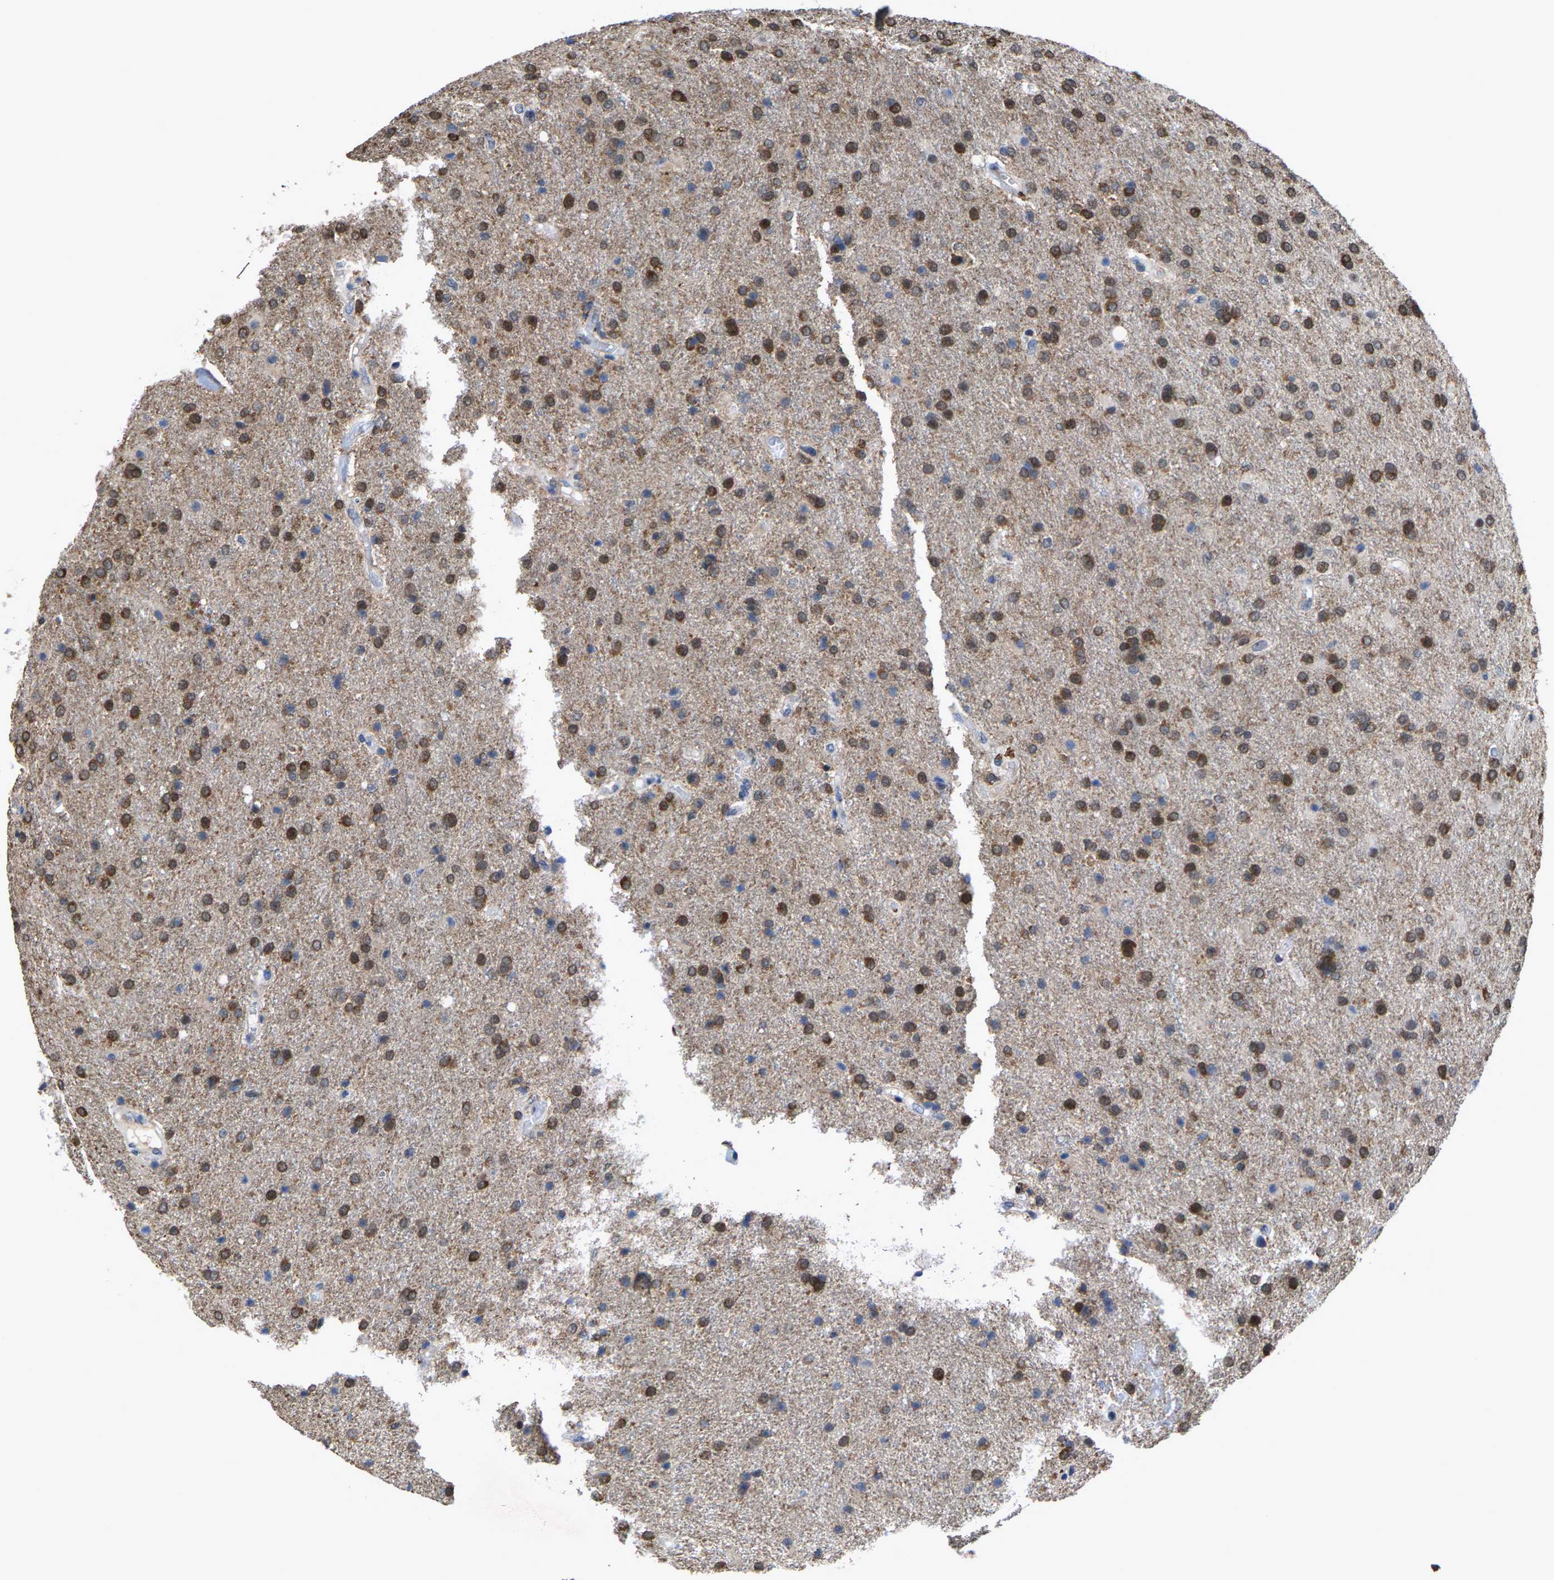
{"staining": {"intensity": "strong", "quantity": ">75%", "location": "cytoplasmic/membranous,nuclear"}, "tissue": "glioma", "cell_type": "Tumor cells", "image_type": "cancer", "snomed": [{"axis": "morphology", "description": "Glioma, malignant, High grade"}, {"axis": "topography", "description": "Brain"}], "caption": "An image showing strong cytoplasmic/membranous and nuclear positivity in approximately >75% of tumor cells in glioma, as visualized by brown immunohistochemical staining.", "gene": "FGD3", "patient": {"sex": "male", "age": 72}}